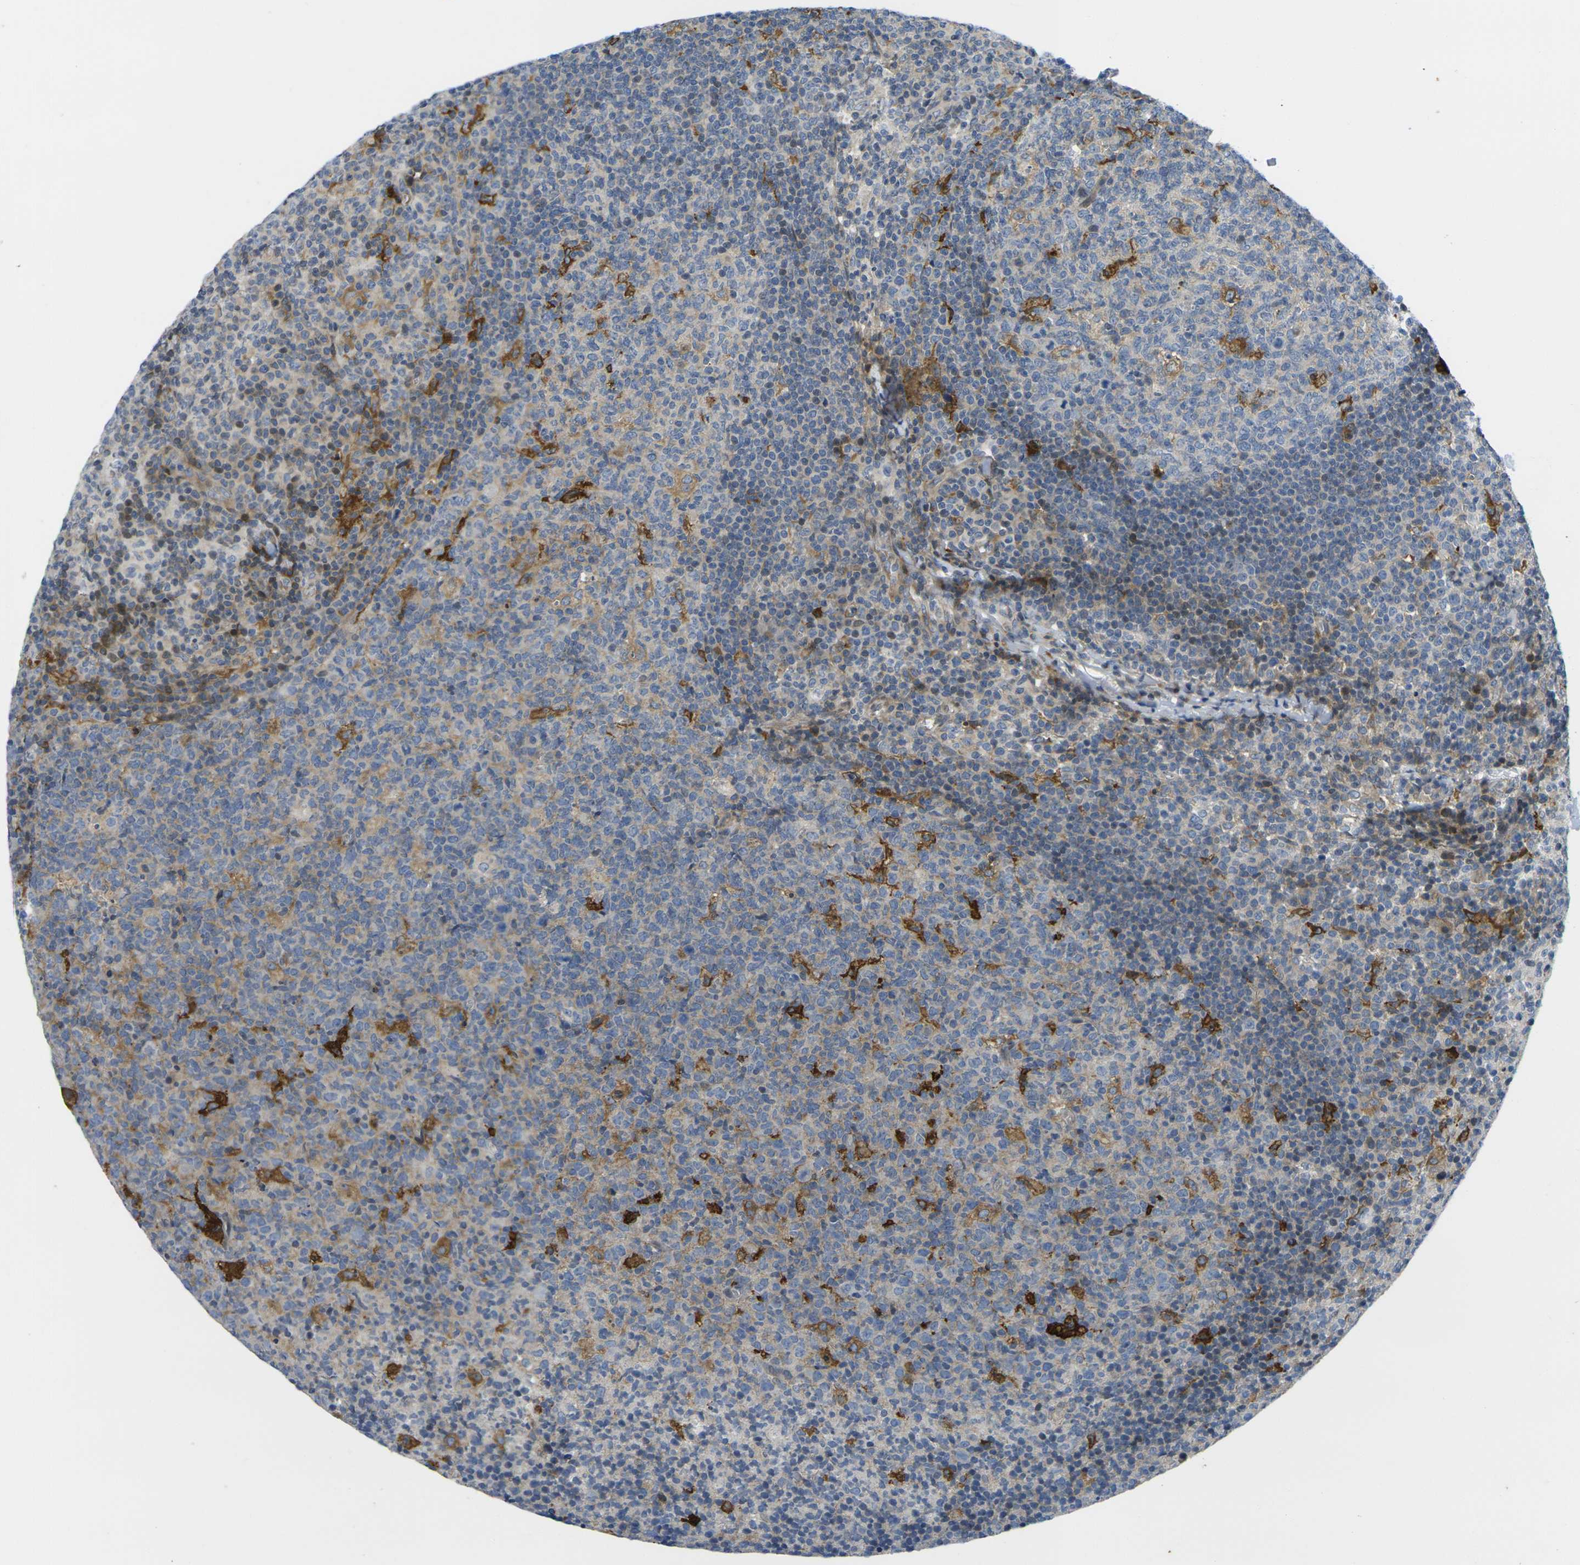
{"staining": {"intensity": "moderate", "quantity": "25%-75%", "location": "cytoplasmic/membranous"}, "tissue": "lymph node", "cell_type": "Germinal center cells", "image_type": "normal", "snomed": [{"axis": "morphology", "description": "Normal tissue, NOS"}, {"axis": "morphology", "description": "Inflammation, NOS"}, {"axis": "topography", "description": "Lymph node"}], "caption": "Immunohistochemical staining of normal human lymph node shows 25%-75% levels of moderate cytoplasmic/membranous protein positivity in about 25%-75% of germinal center cells. (DAB IHC with brightfield microscopy, high magnification).", "gene": "ROBO2", "patient": {"sex": "male", "age": 55}}